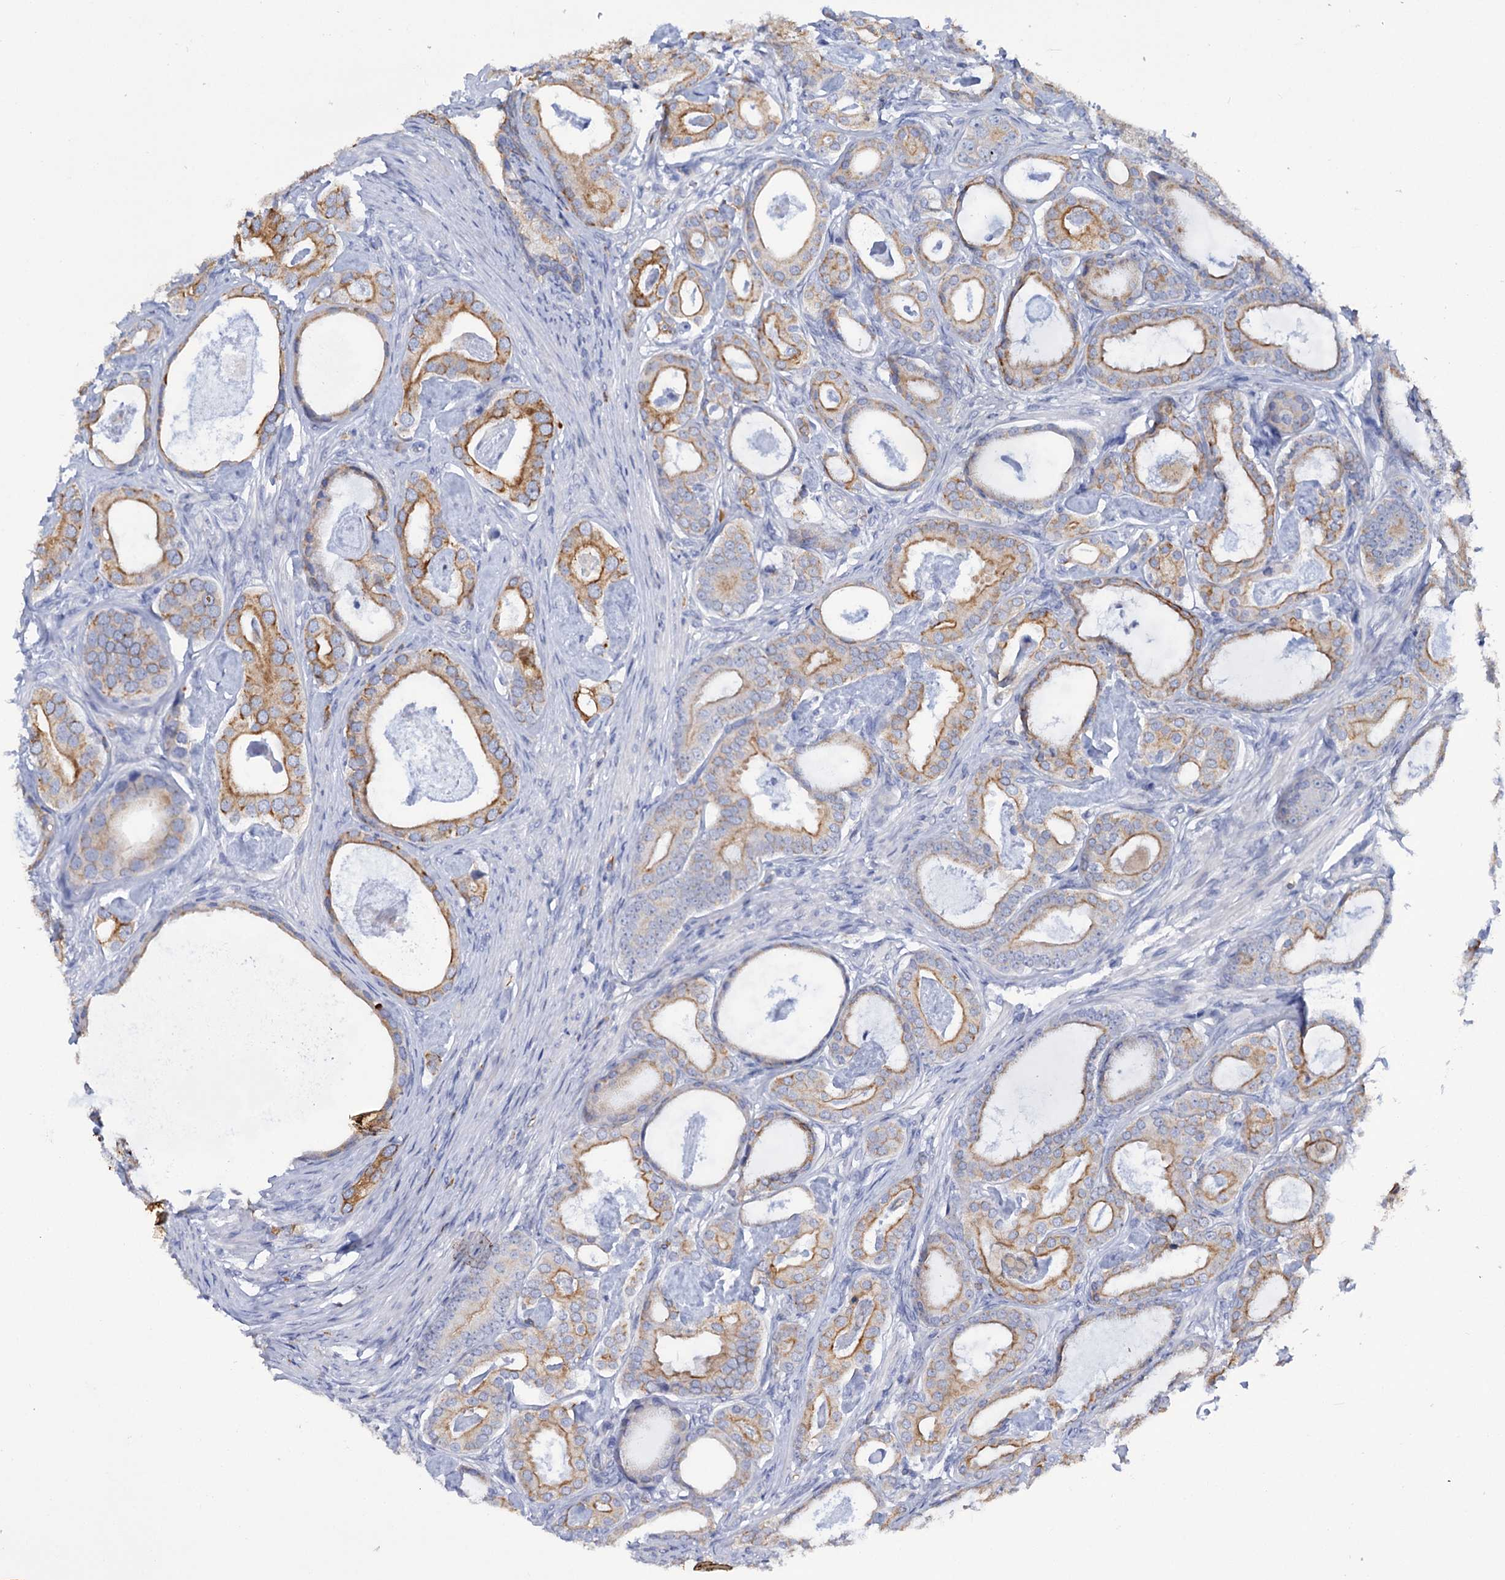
{"staining": {"intensity": "moderate", "quantity": ">75%", "location": "cytoplasmic/membranous"}, "tissue": "prostate cancer", "cell_type": "Tumor cells", "image_type": "cancer", "snomed": [{"axis": "morphology", "description": "Adenocarcinoma, Low grade"}, {"axis": "topography", "description": "Prostate"}], "caption": "A high-resolution histopathology image shows immunohistochemistry (IHC) staining of prostate adenocarcinoma (low-grade), which reveals moderate cytoplasmic/membranous expression in about >75% of tumor cells.", "gene": "FAAP20", "patient": {"sex": "male", "age": 71}}